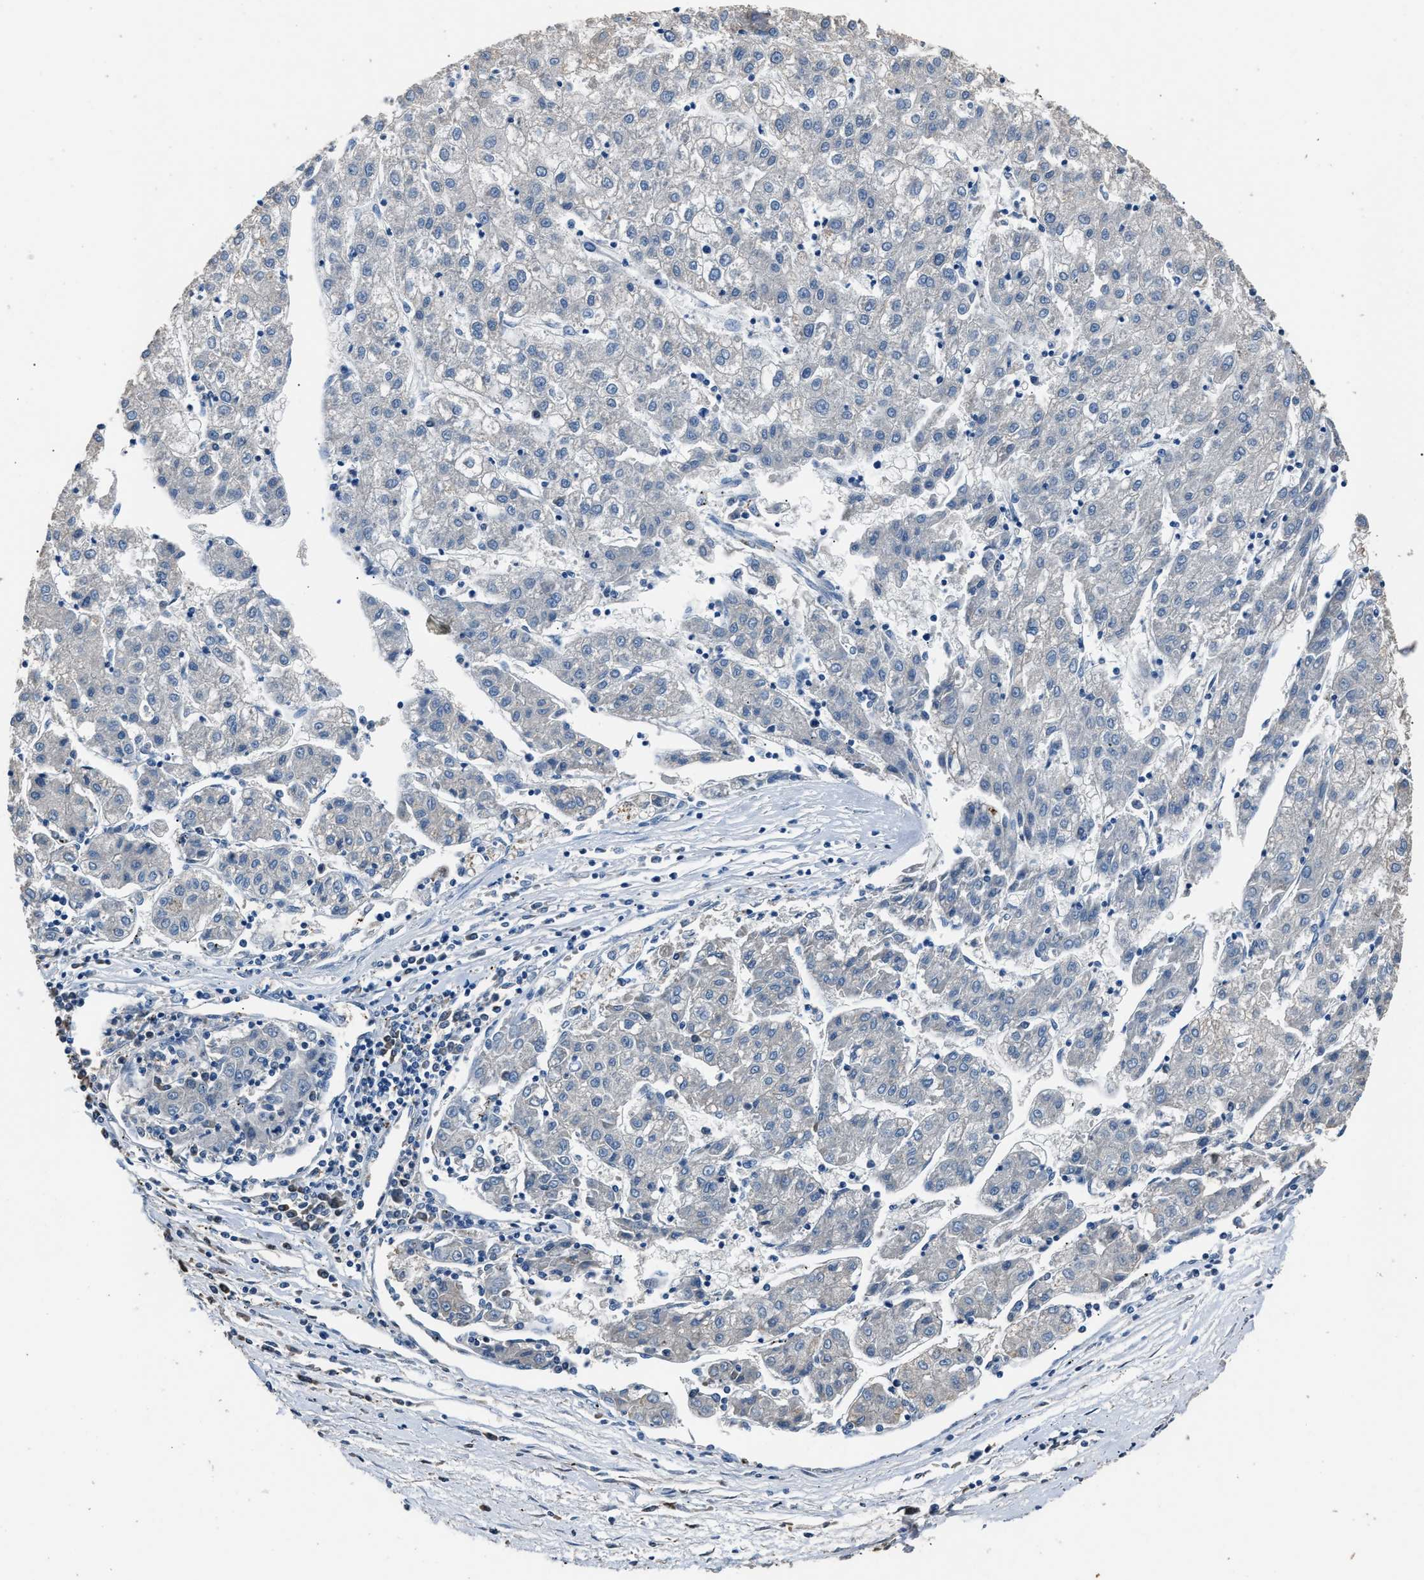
{"staining": {"intensity": "negative", "quantity": "none", "location": "none"}, "tissue": "liver cancer", "cell_type": "Tumor cells", "image_type": "cancer", "snomed": [{"axis": "morphology", "description": "Carcinoma, Hepatocellular, NOS"}, {"axis": "topography", "description": "Liver"}], "caption": "The micrograph reveals no staining of tumor cells in hepatocellular carcinoma (liver).", "gene": "GSTP1", "patient": {"sex": "male", "age": 72}}